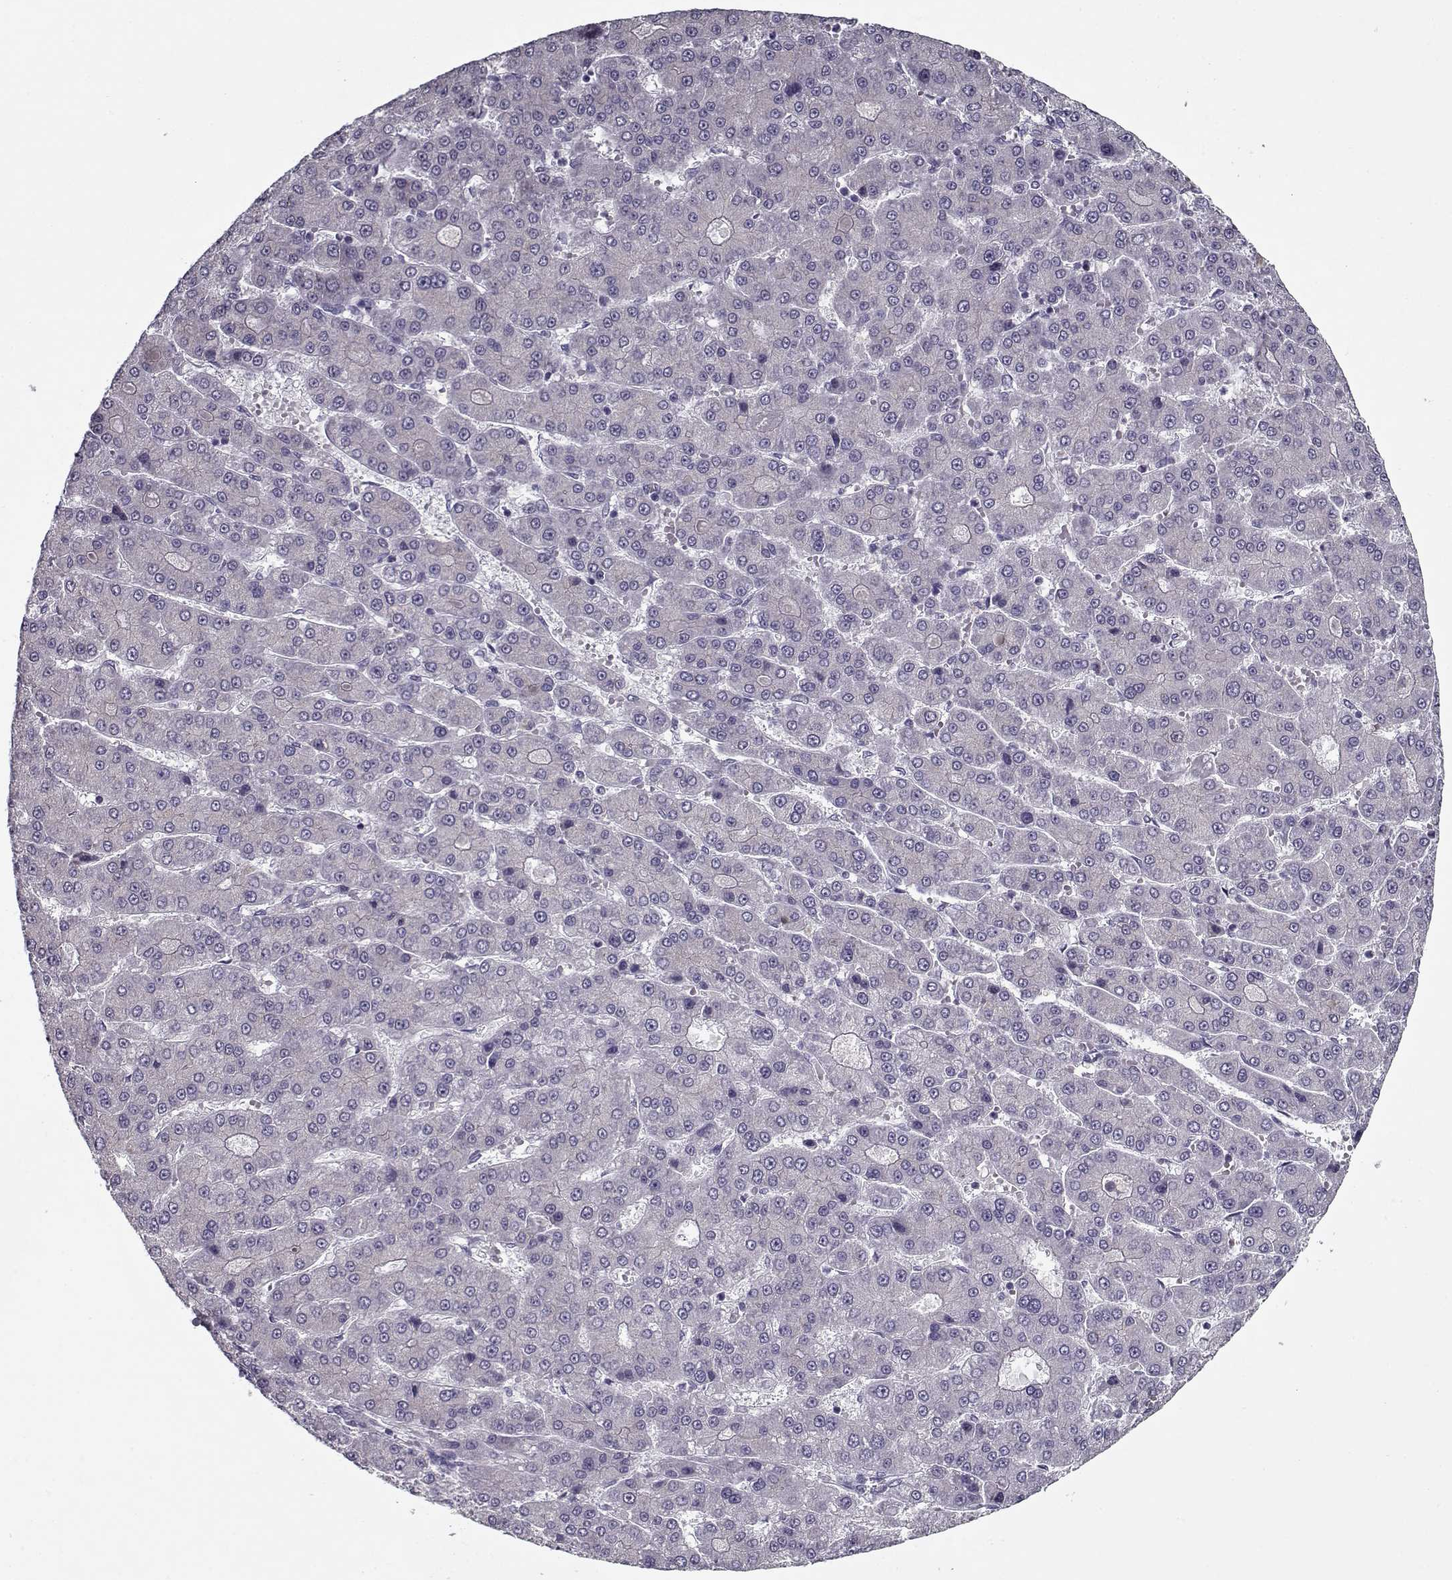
{"staining": {"intensity": "negative", "quantity": "none", "location": "none"}, "tissue": "liver cancer", "cell_type": "Tumor cells", "image_type": "cancer", "snomed": [{"axis": "morphology", "description": "Carcinoma, Hepatocellular, NOS"}, {"axis": "topography", "description": "Liver"}], "caption": "This is a histopathology image of IHC staining of liver hepatocellular carcinoma, which shows no staining in tumor cells.", "gene": "SEC16B", "patient": {"sex": "male", "age": 70}}